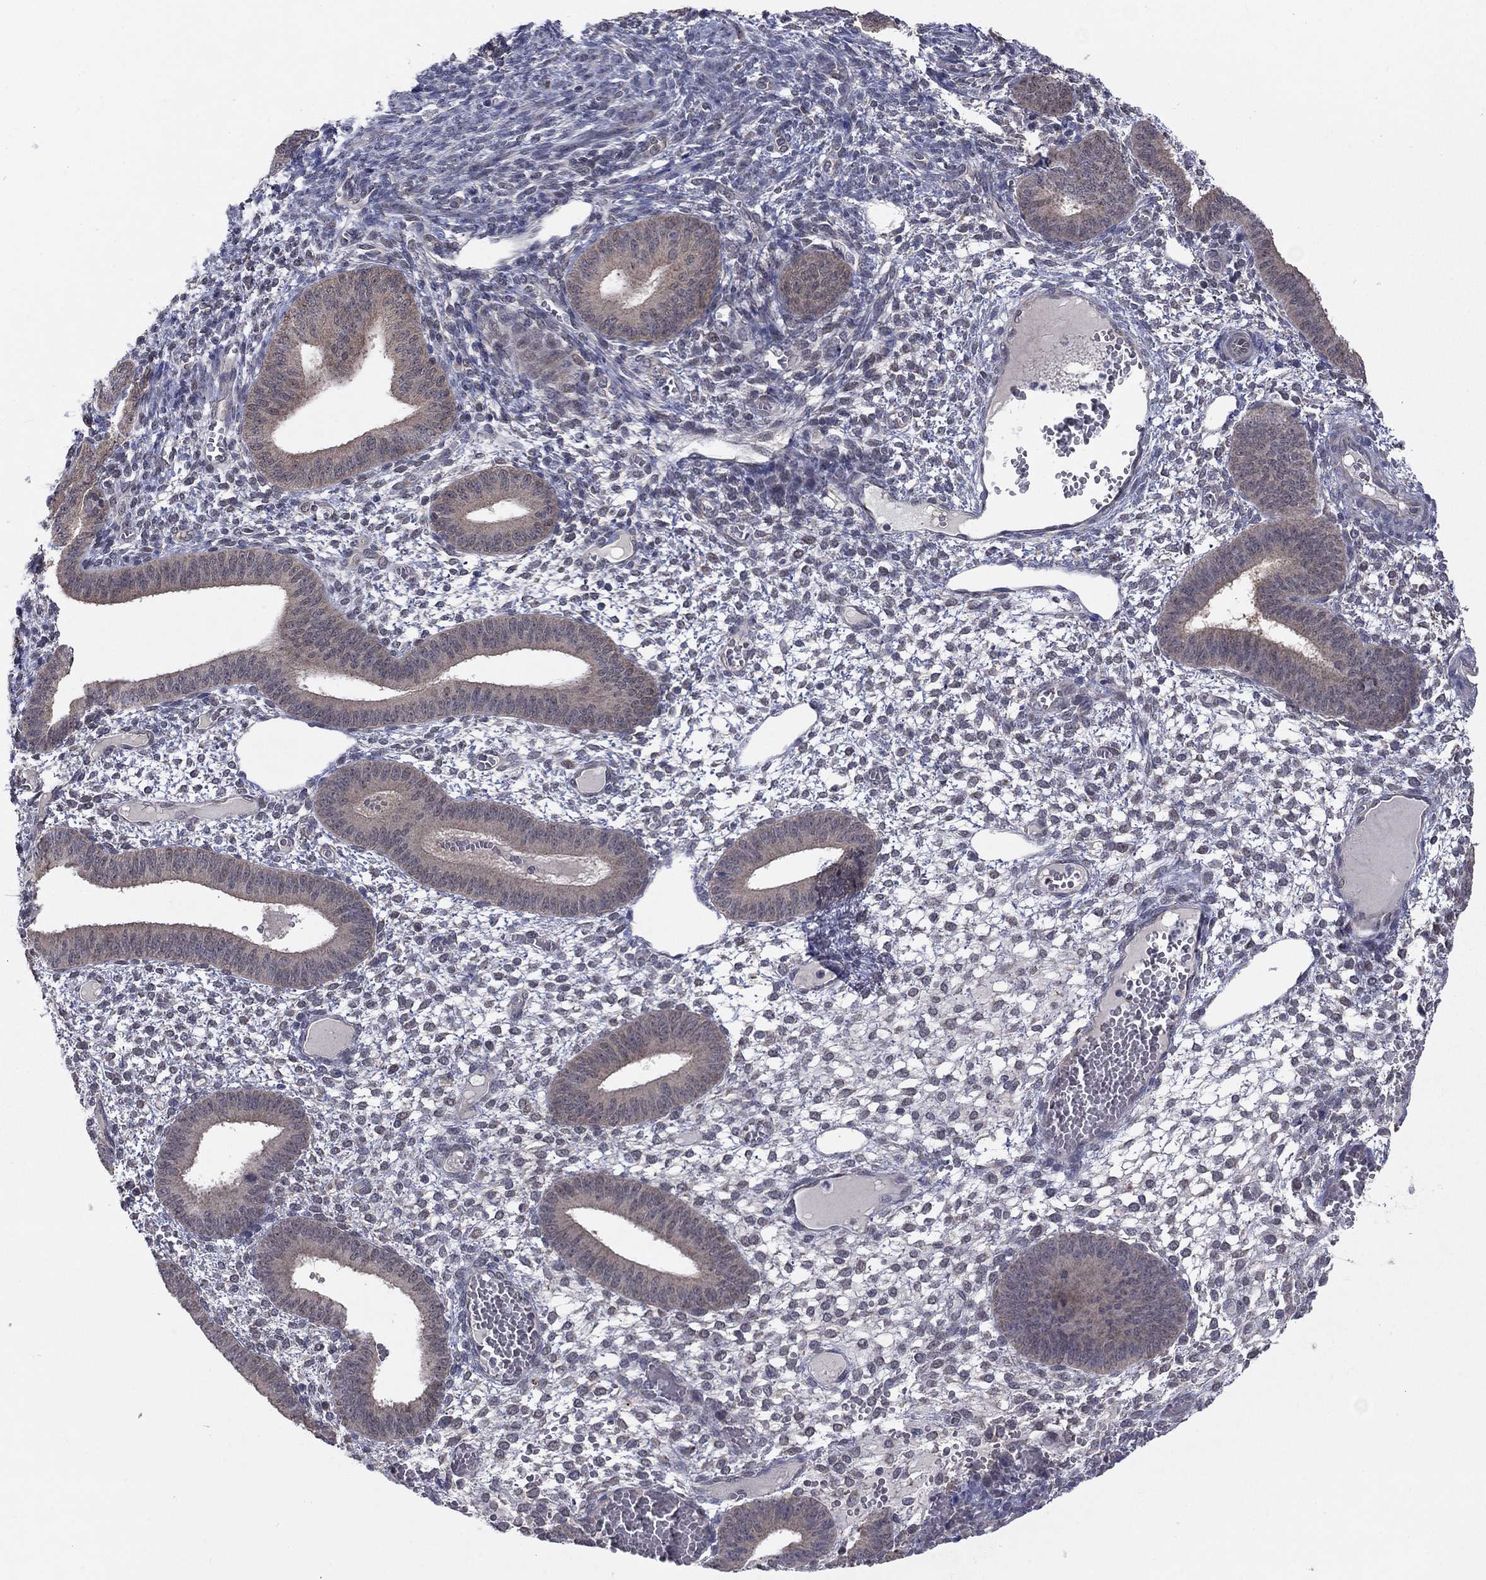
{"staining": {"intensity": "negative", "quantity": "none", "location": "none"}, "tissue": "endometrium", "cell_type": "Cells in endometrial stroma", "image_type": "normal", "snomed": [{"axis": "morphology", "description": "Normal tissue, NOS"}, {"axis": "topography", "description": "Endometrium"}], "caption": "Immunohistochemical staining of benign human endometrium shows no significant staining in cells in endometrial stroma.", "gene": "GRHPR", "patient": {"sex": "female", "age": 42}}